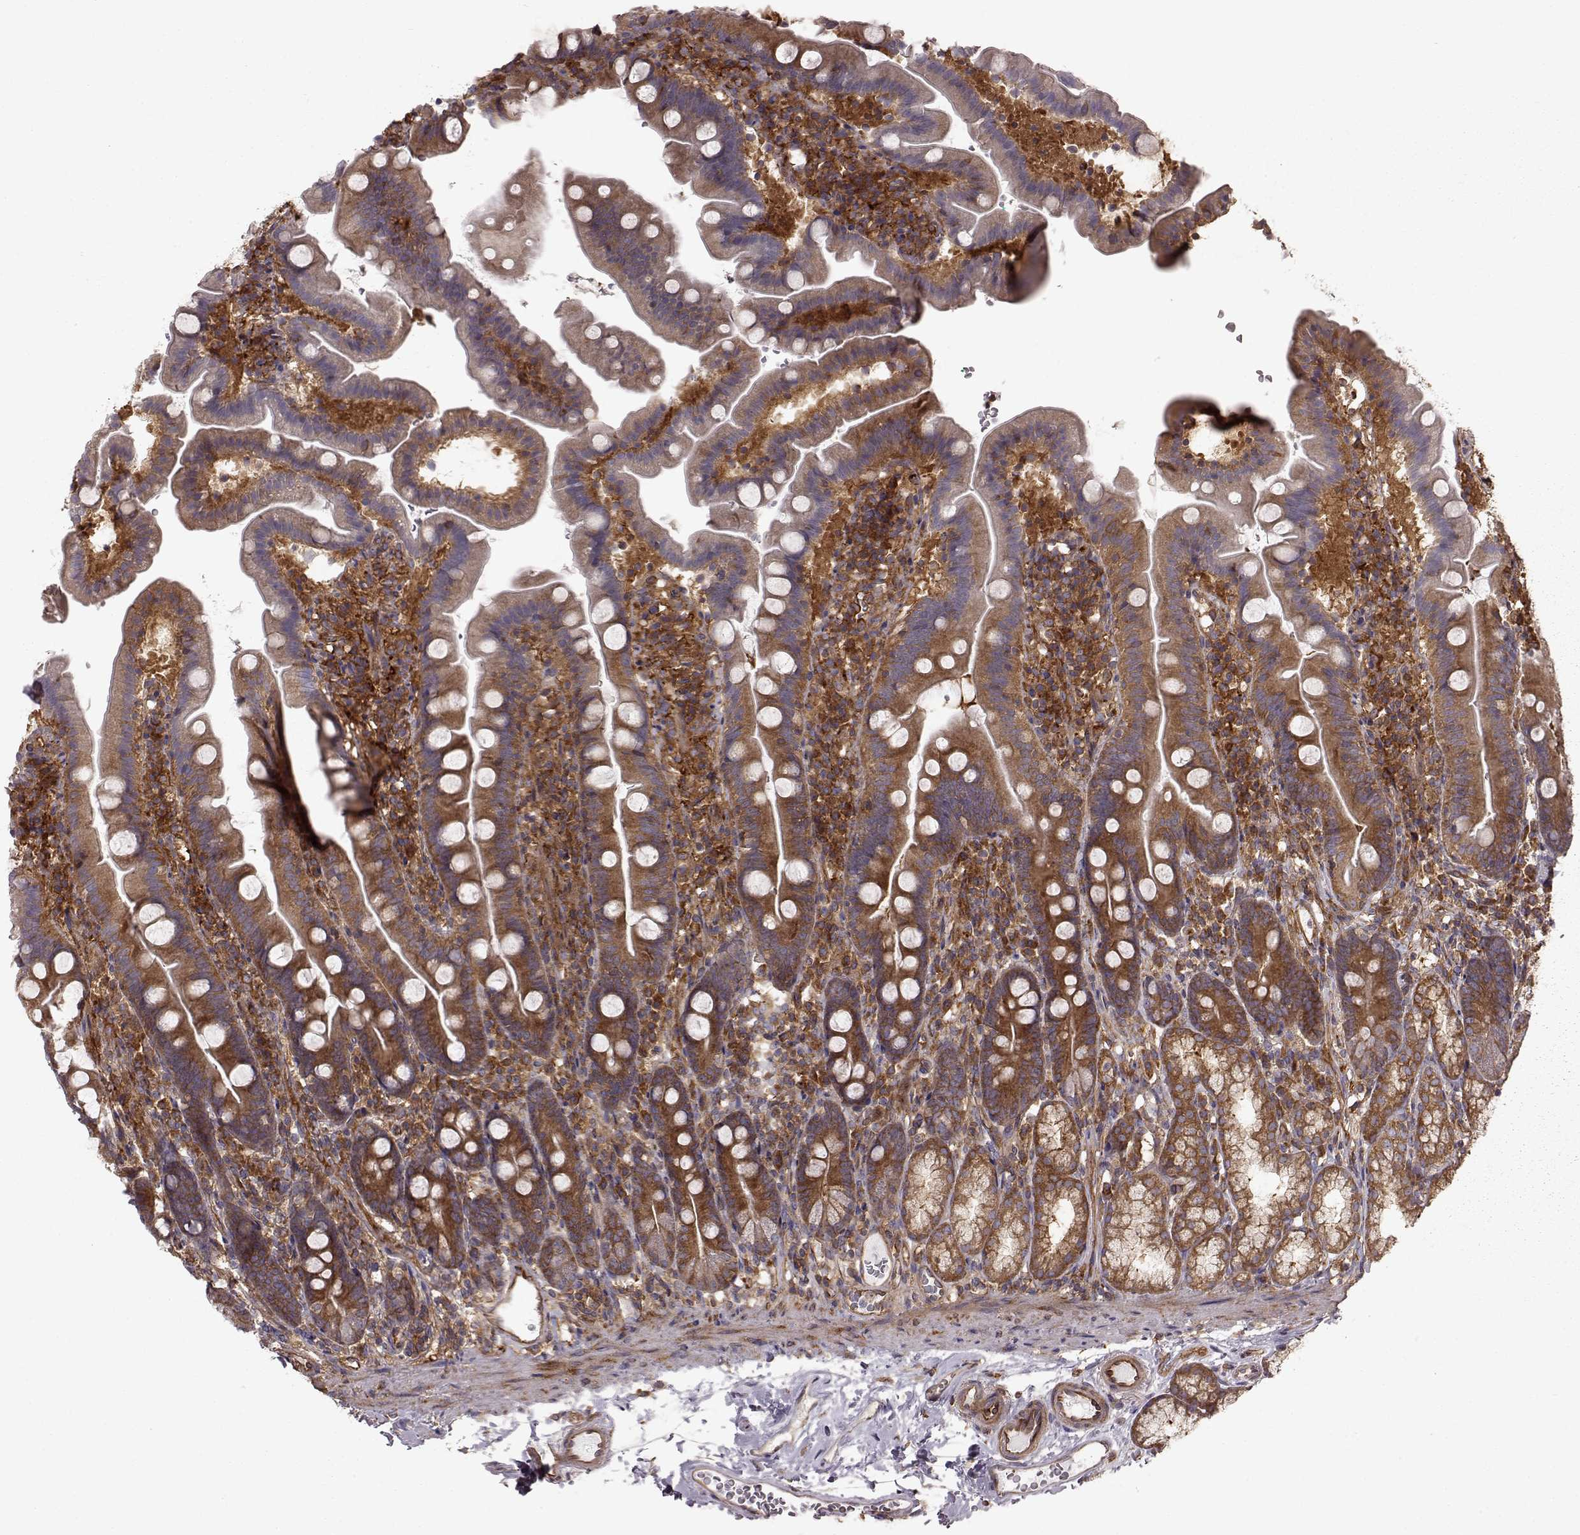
{"staining": {"intensity": "moderate", "quantity": ">75%", "location": "cytoplasmic/membranous"}, "tissue": "duodenum", "cell_type": "Glandular cells", "image_type": "normal", "snomed": [{"axis": "morphology", "description": "Normal tissue, NOS"}, {"axis": "topography", "description": "Duodenum"}], "caption": "Duodenum was stained to show a protein in brown. There is medium levels of moderate cytoplasmic/membranous positivity in about >75% of glandular cells. Using DAB (3,3'-diaminobenzidine) (brown) and hematoxylin (blue) stains, captured at high magnification using brightfield microscopy.", "gene": "RABGAP1", "patient": {"sex": "female", "age": 67}}